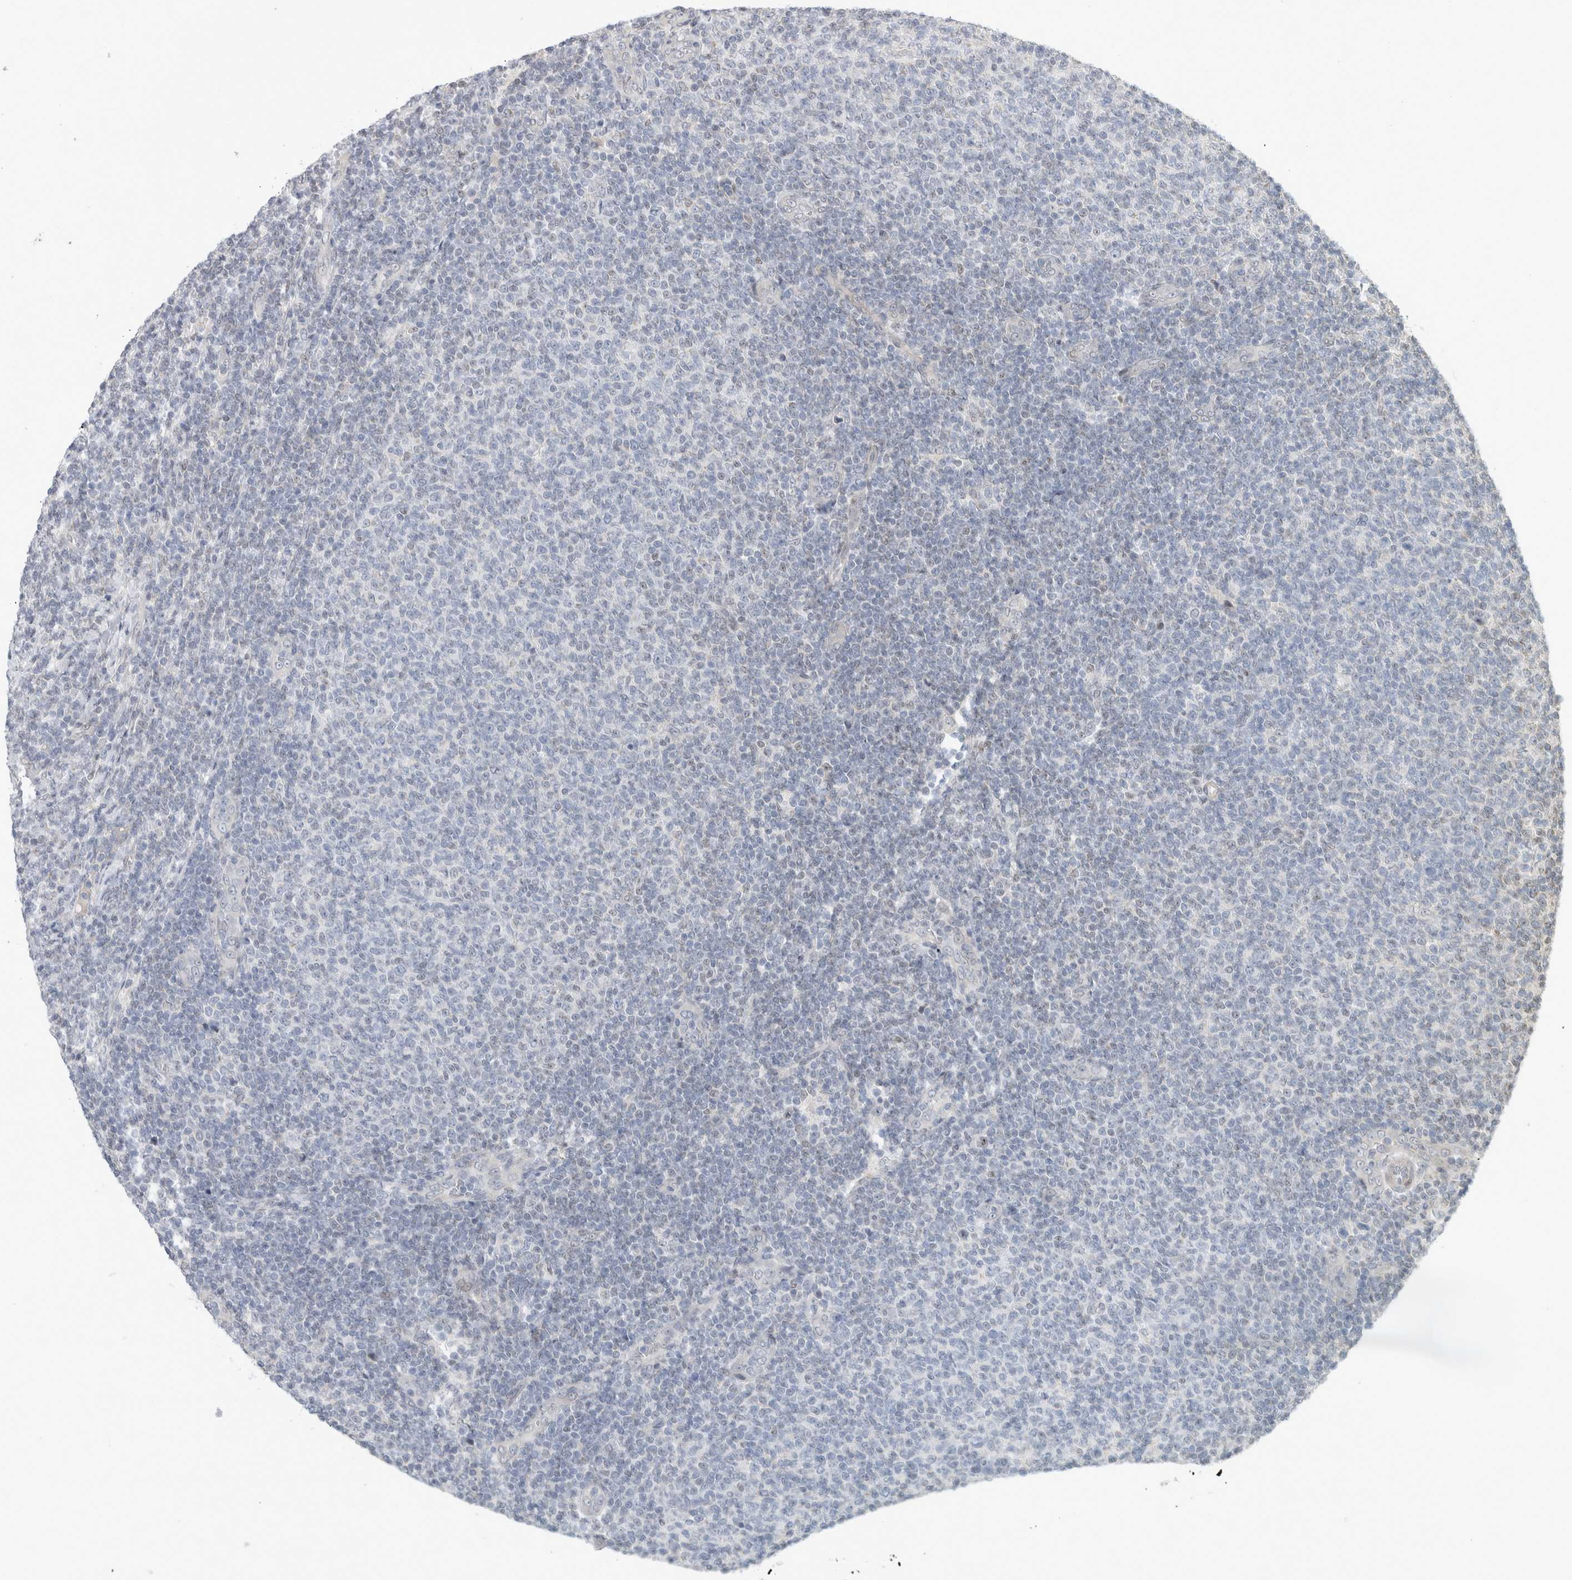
{"staining": {"intensity": "negative", "quantity": "none", "location": "none"}, "tissue": "lymphoma", "cell_type": "Tumor cells", "image_type": "cancer", "snomed": [{"axis": "morphology", "description": "Malignant lymphoma, non-Hodgkin's type, Low grade"}, {"axis": "topography", "description": "Lymph node"}], "caption": "Histopathology image shows no protein expression in tumor cells of low-grade malignant lymphoma, non-Hodgkin's type tissue.", "gene": "NAB2", "patient": {"sex": "male", "age": 66}}